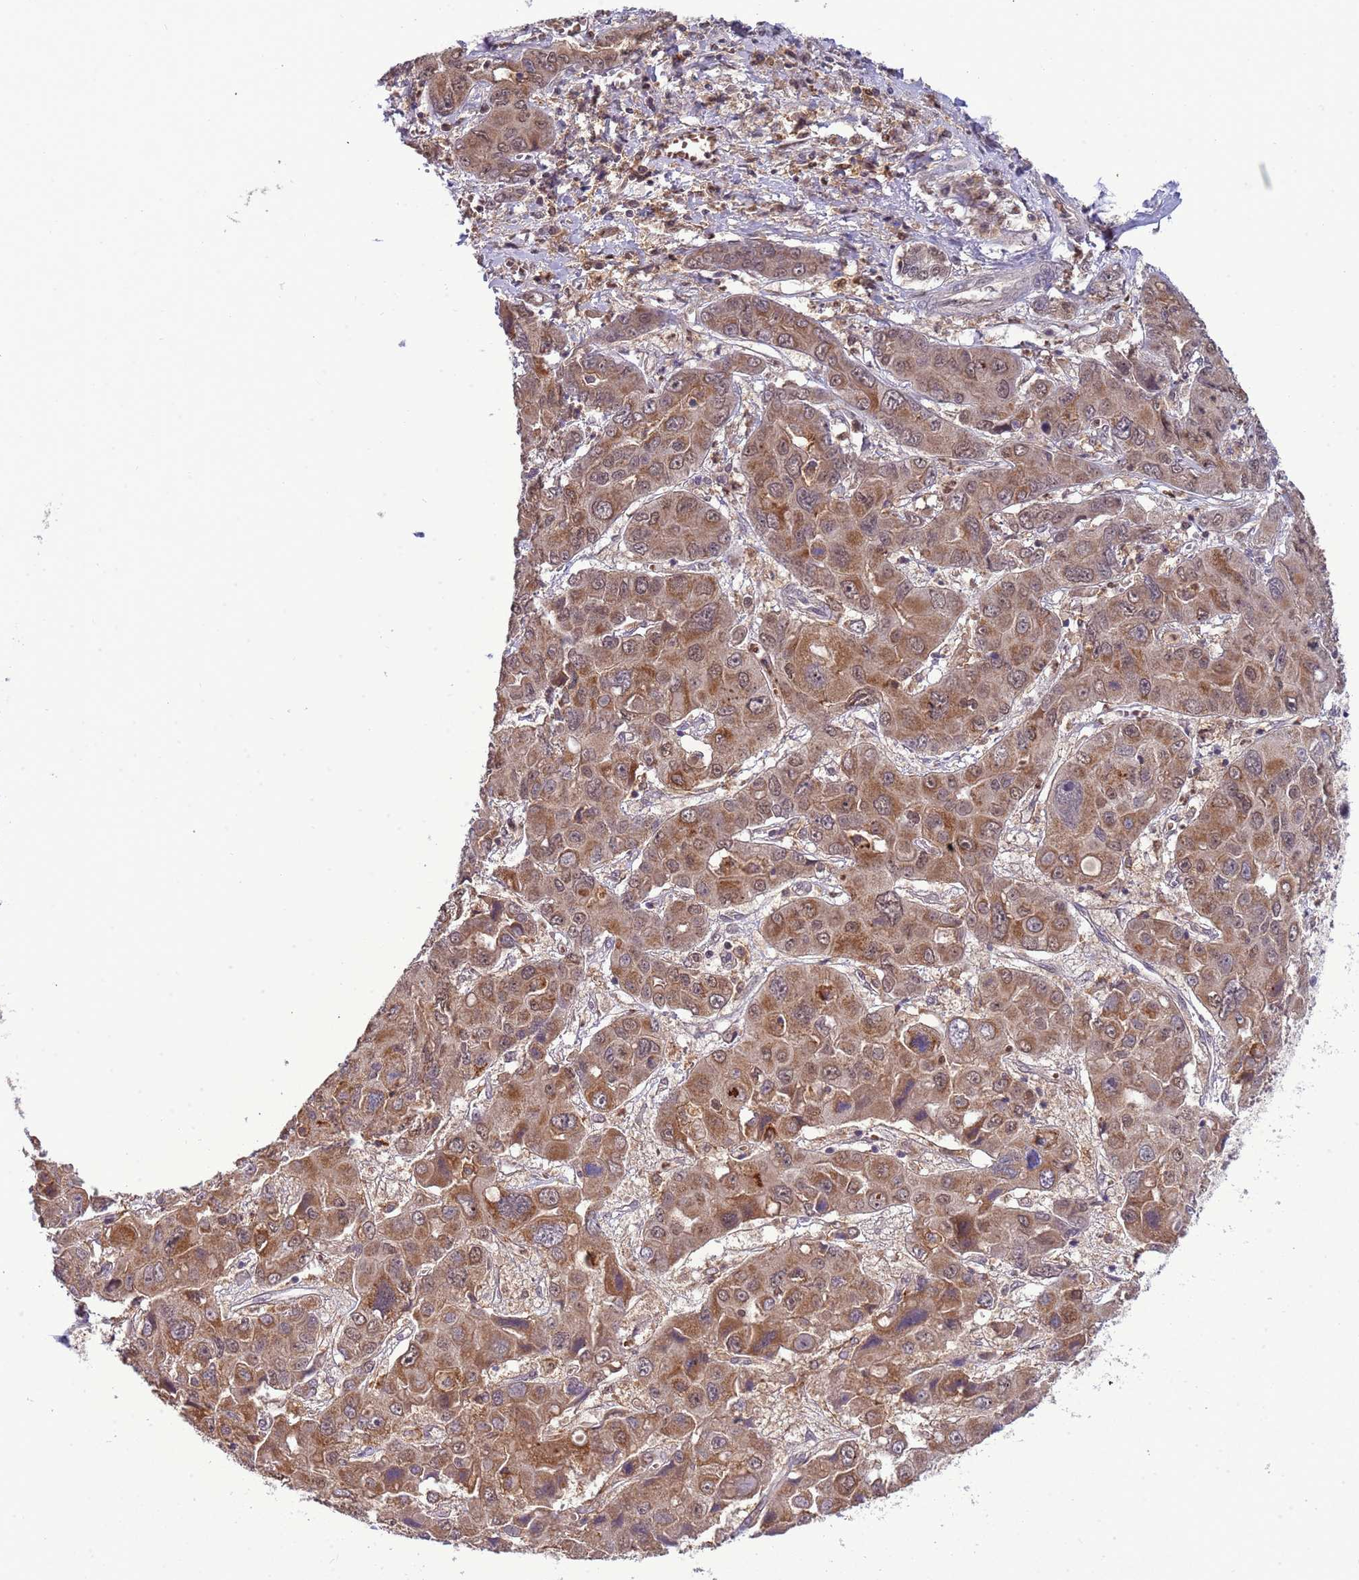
{"staining": {"intensity": "moderate", "quantity": ">75%", "location": "cytoplasmic/membranous"}, "tissue": "liver cancer", "cell_type": "Tumor cells", "image_type": "cancer", "snomed": [{"axis": "morphology", "description": "Cholangiocarcinoma"}, {"axis": "topography", "description": "Liver"}], "caption": "DAB immunohistochemical staining of human liver cancer reveals moderate cytoplasmic/membranous protein positivity in approximately >75% of tumor cells. The staining was performed using DAB (3,3'-diaminobenzidine), with brown indicating positive protein expression. Nuclei are stained blue with hematoxylin.", "gene": "CD53", "patient": {"sex": "male", "age": 67}}